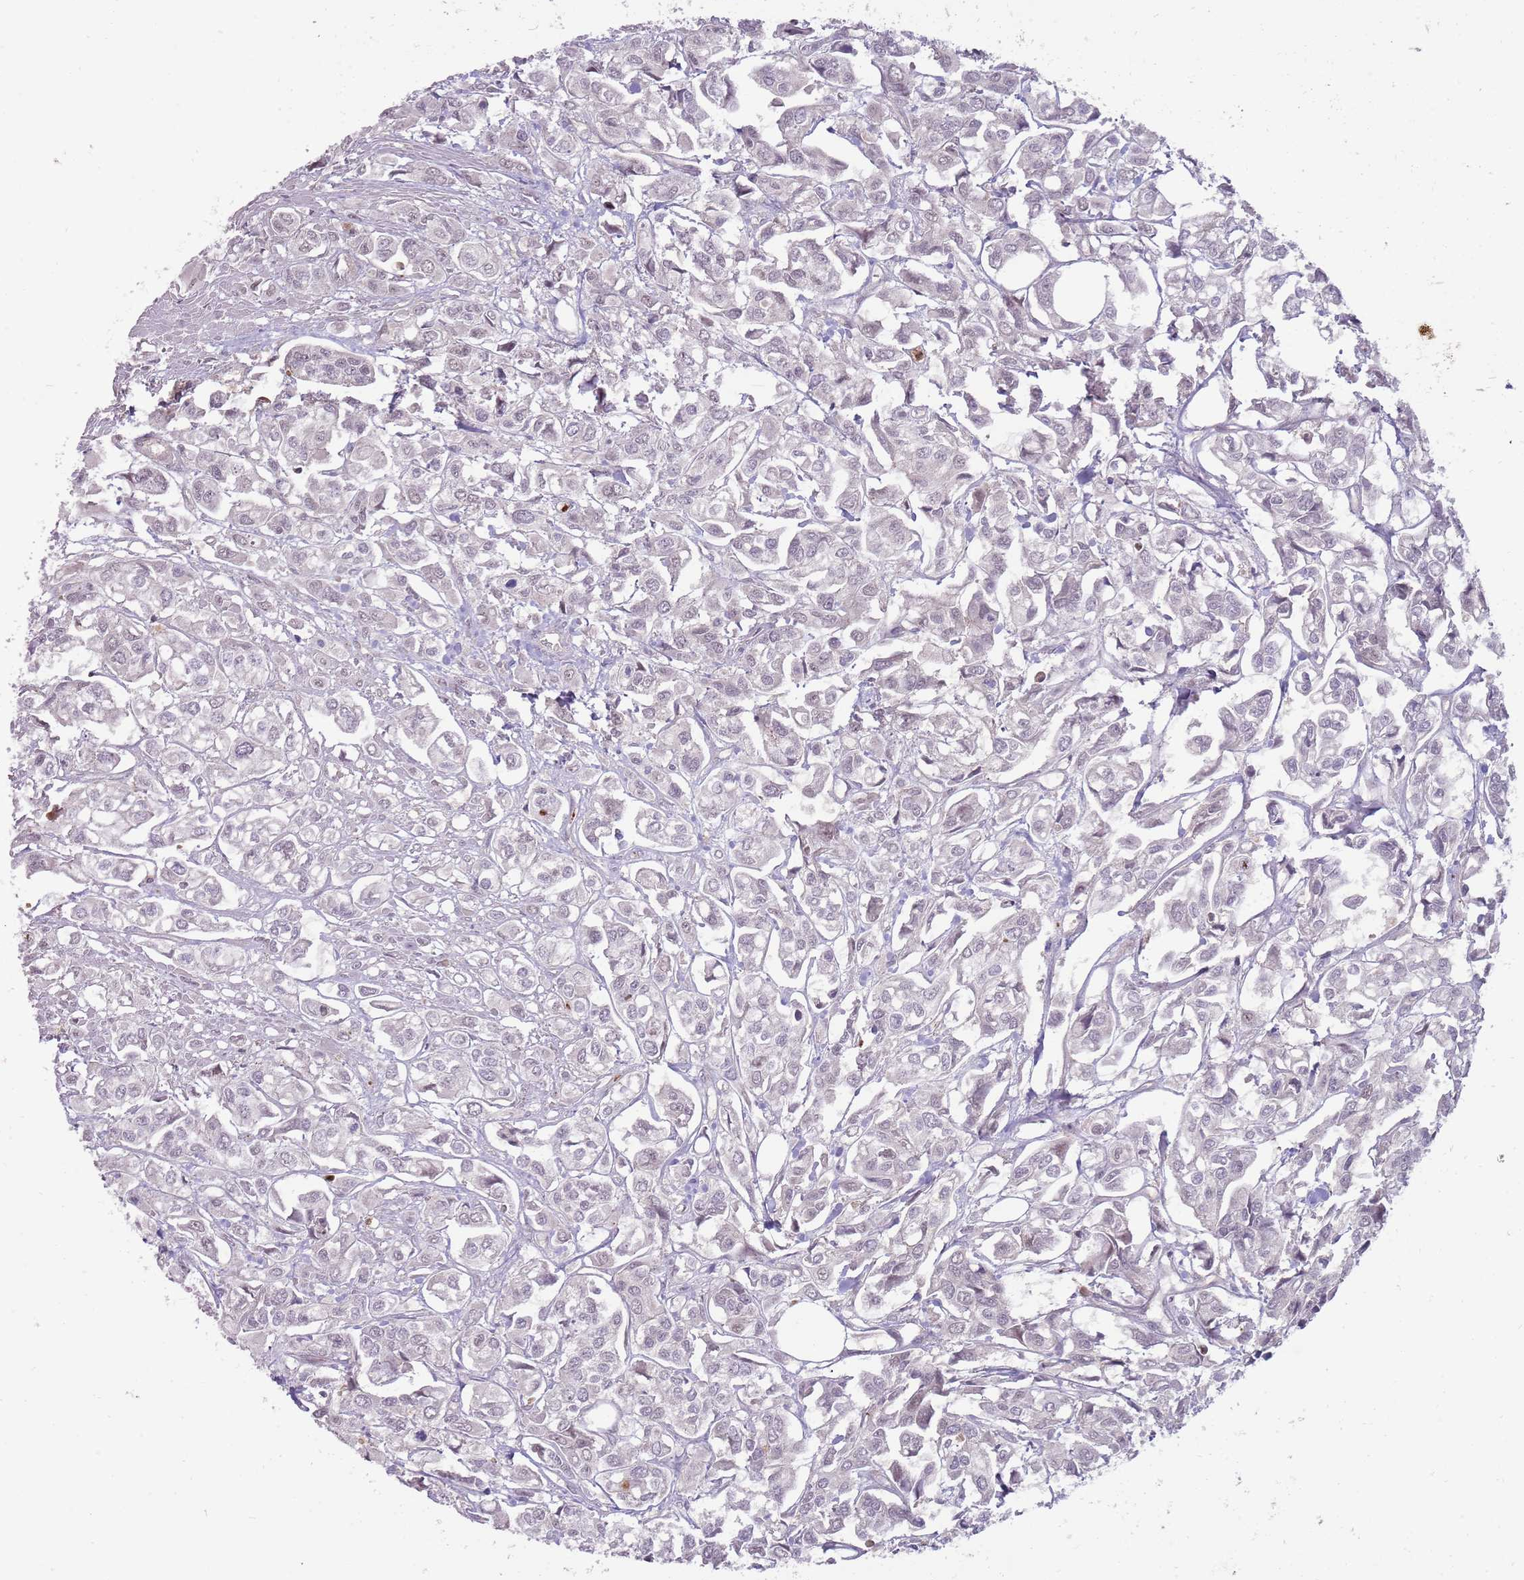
{"staining": {"intensity": "negative", "quantity": "none", "location": "none"}, "tissue": "urothelial cancer", "cell_type": "Tumor cells", "image_type": "cancer", "snomed": [{"axis": "morphology", "description": "Urothelial carcinoma, High grade"}, {"axis": "topography", "description": "Urinary bladder"}], "caption": "DAB immunohistochemical staining of human urothelial carcinoma (high-grade) reveals no significant staining in tumor cells.", "gene": "NBPF6", "patient": {"sex": "male", "age": 67}}